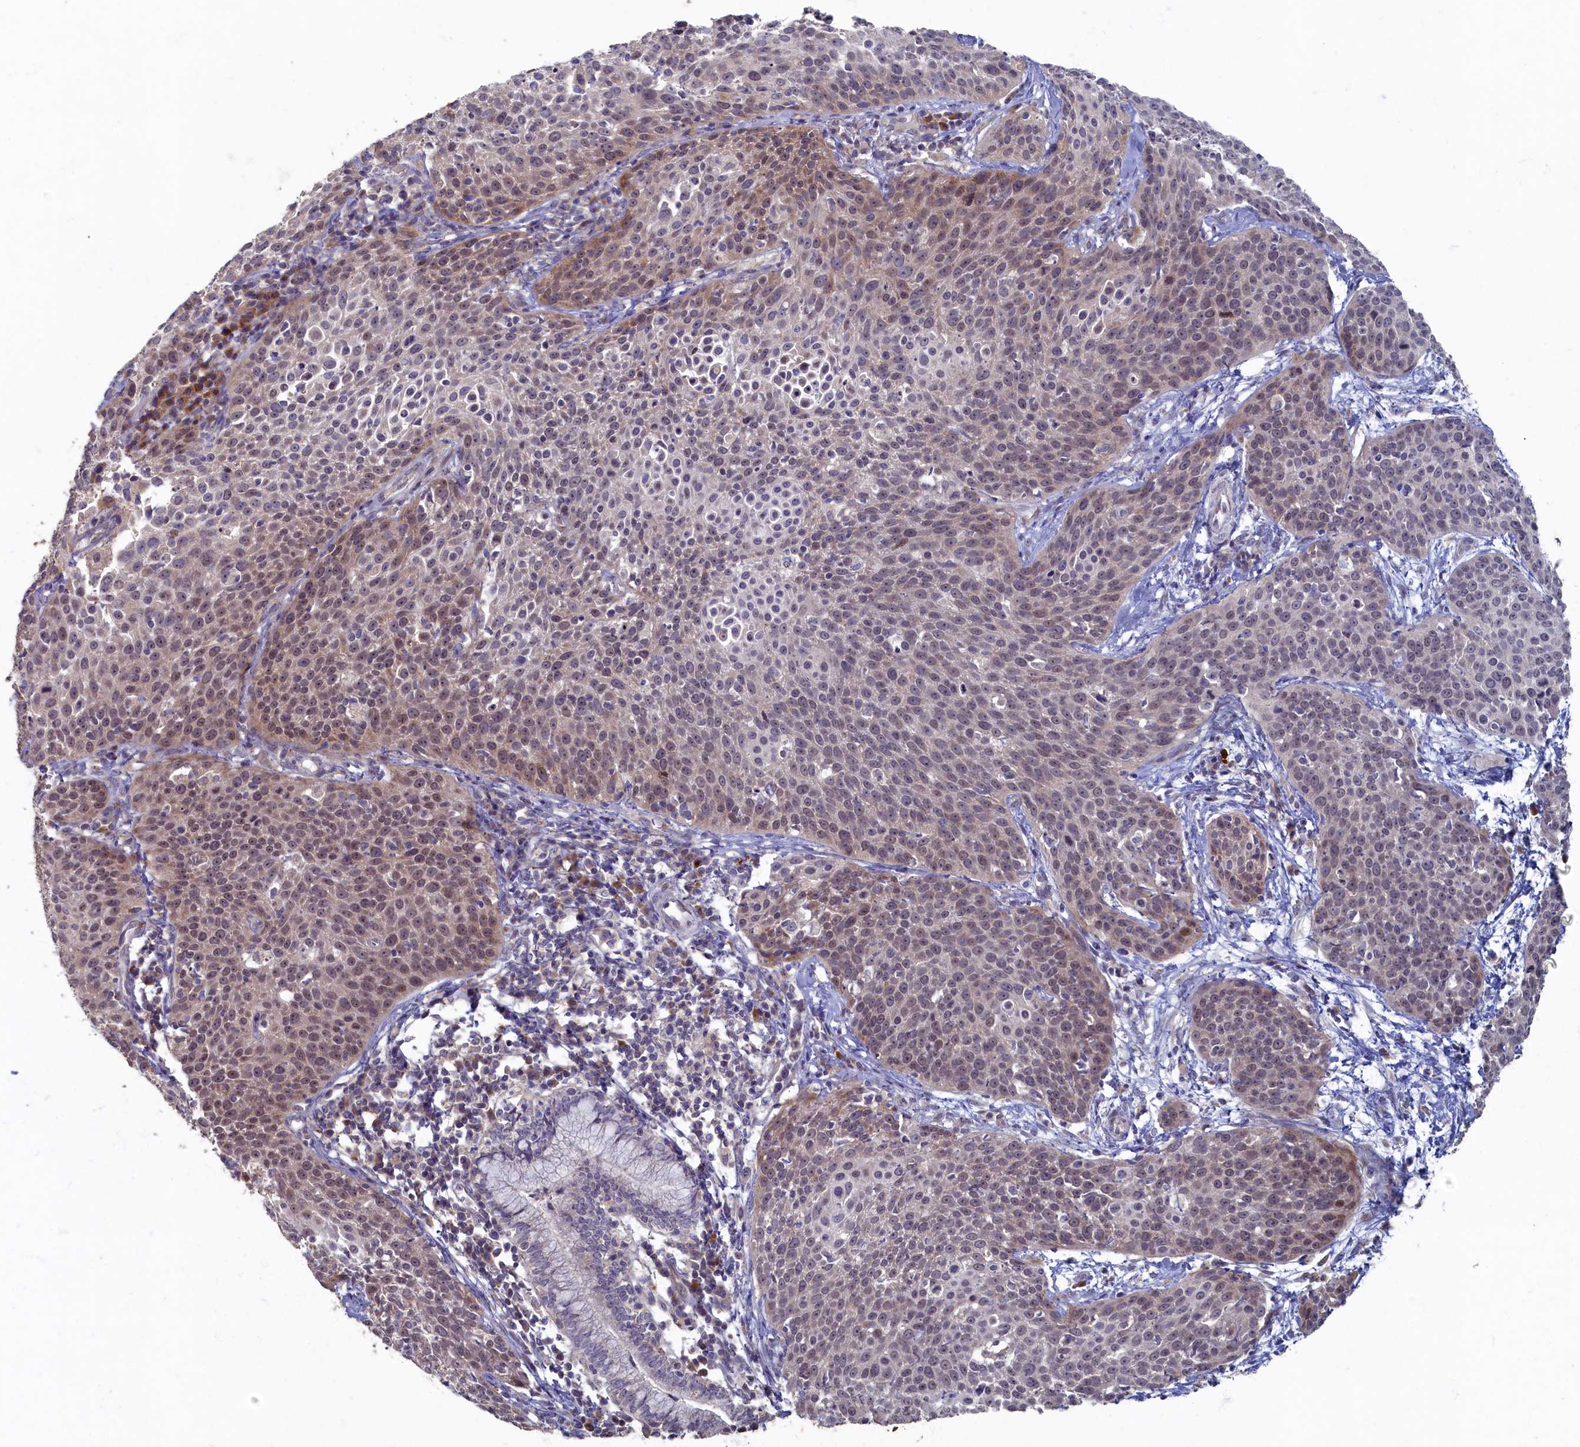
{"staining": {"intensity": "weak", "quantity": "<25%", "location": "cytoplasmic/membranous"}, "tissue": "cervical cancer", "cell_type": "Tumor cells", "image_type": "cancer", "snomed": [{"axis": "morphology", "description": "Squamous cell carcinoma, NOS"}, {"axis": "topography", "description": "Cervix"}], "caption": "Immunohistochemical staining of human squamous cell carcinoma (cervical) exhibits no significant expression in tumor cells. The staining was performed using DAB (3,3'-diaminobenzidine) to visualize the protein expression in brown, while the nuclei were stained in blue with hematoxylin (Magnification: 20x).", "gene": "HUNK", "patient": {"sex": "female", "age": 38}}